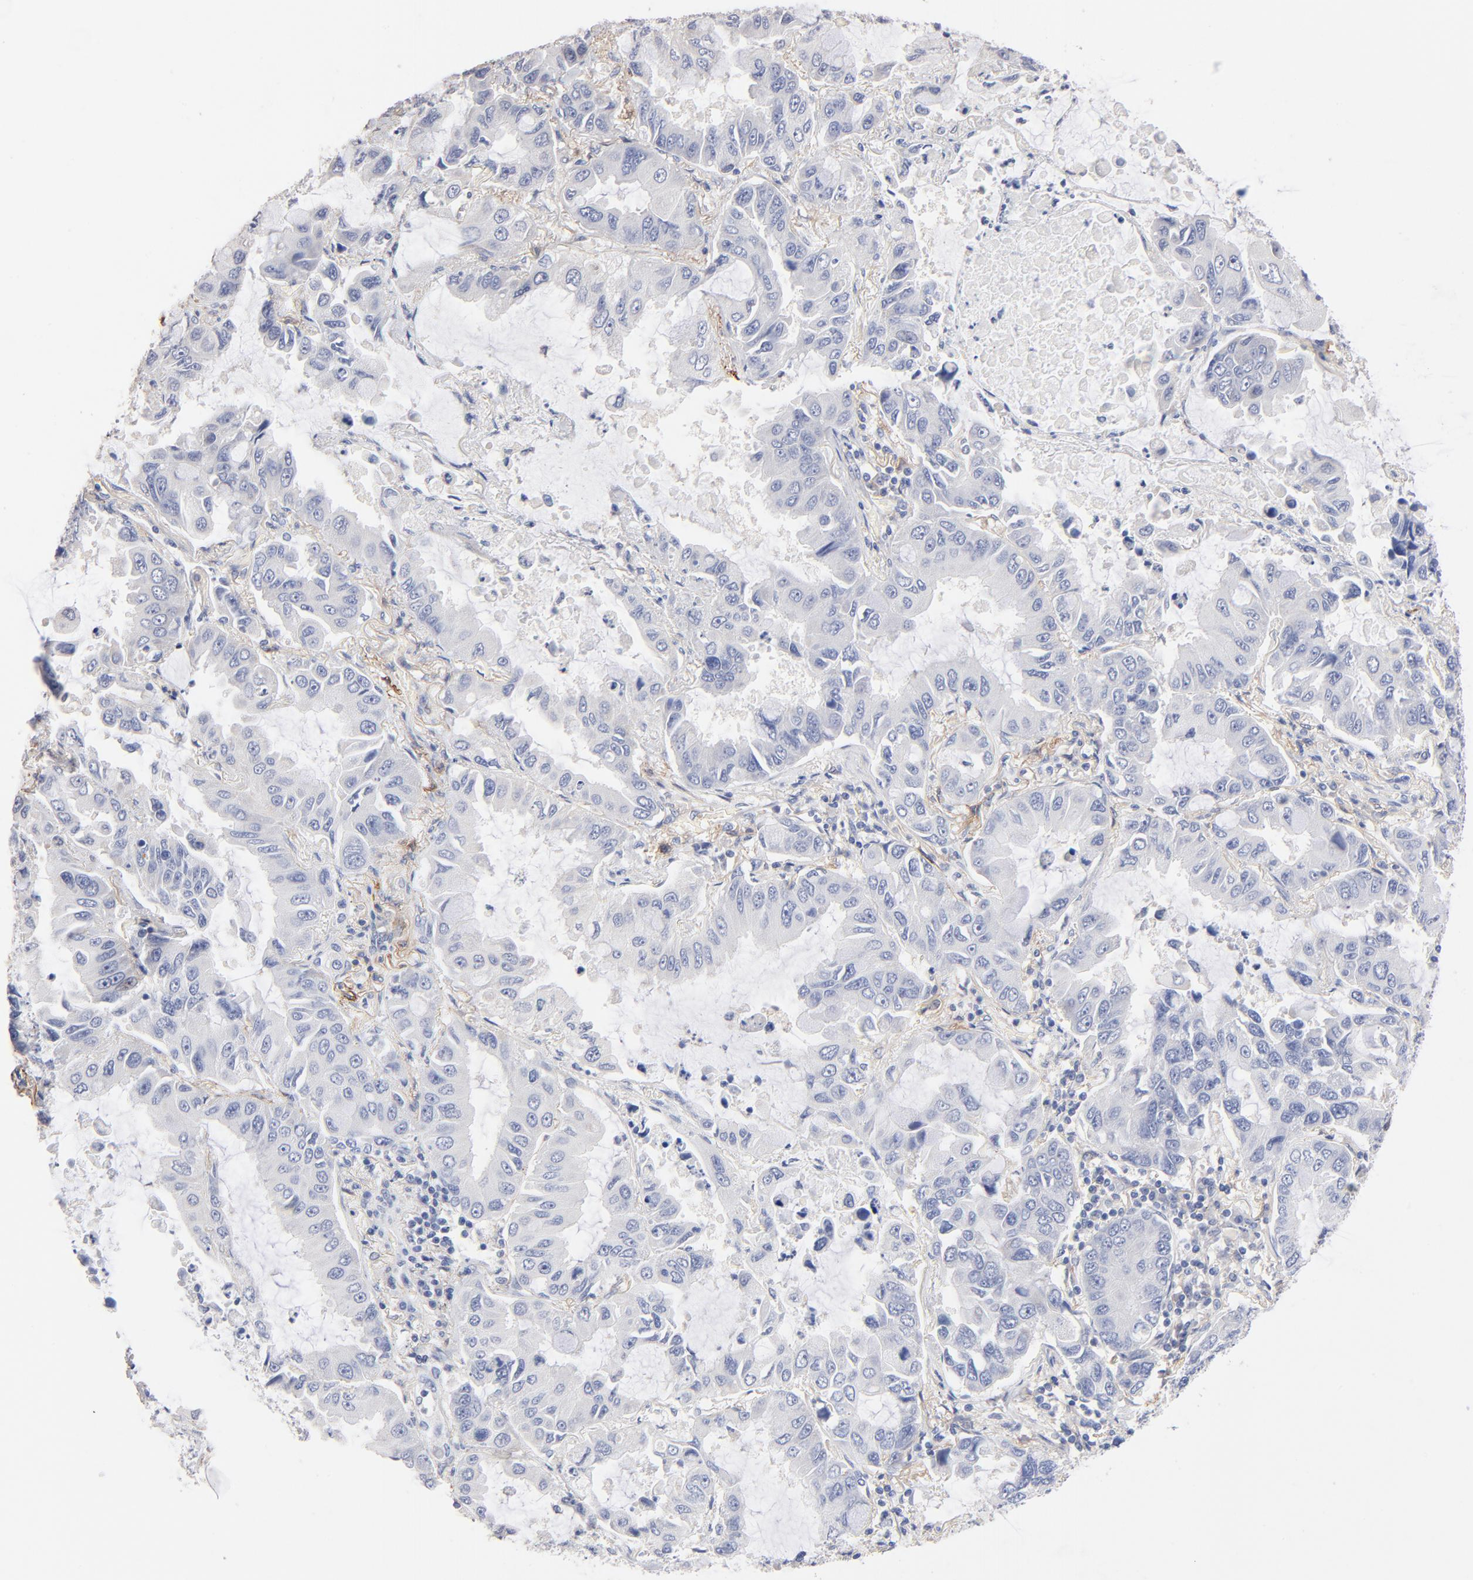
{"staining": {"intensity": "negative", "quantity": "none", "location": "none"}, "tissue": "lung cancer", "cell_type": "Tumor cells", "image_type": "cancer", "snomed": [{"axis": "morphology", "description": "Adenocarcinoma, NOS"}, {"axis": "topography", "description": "Lung"}], "caption": "There is no significant staining in tumor cells of lung cancer.", "gene": "ITGA8", "patient": {"sex": "male", "age": 64}}